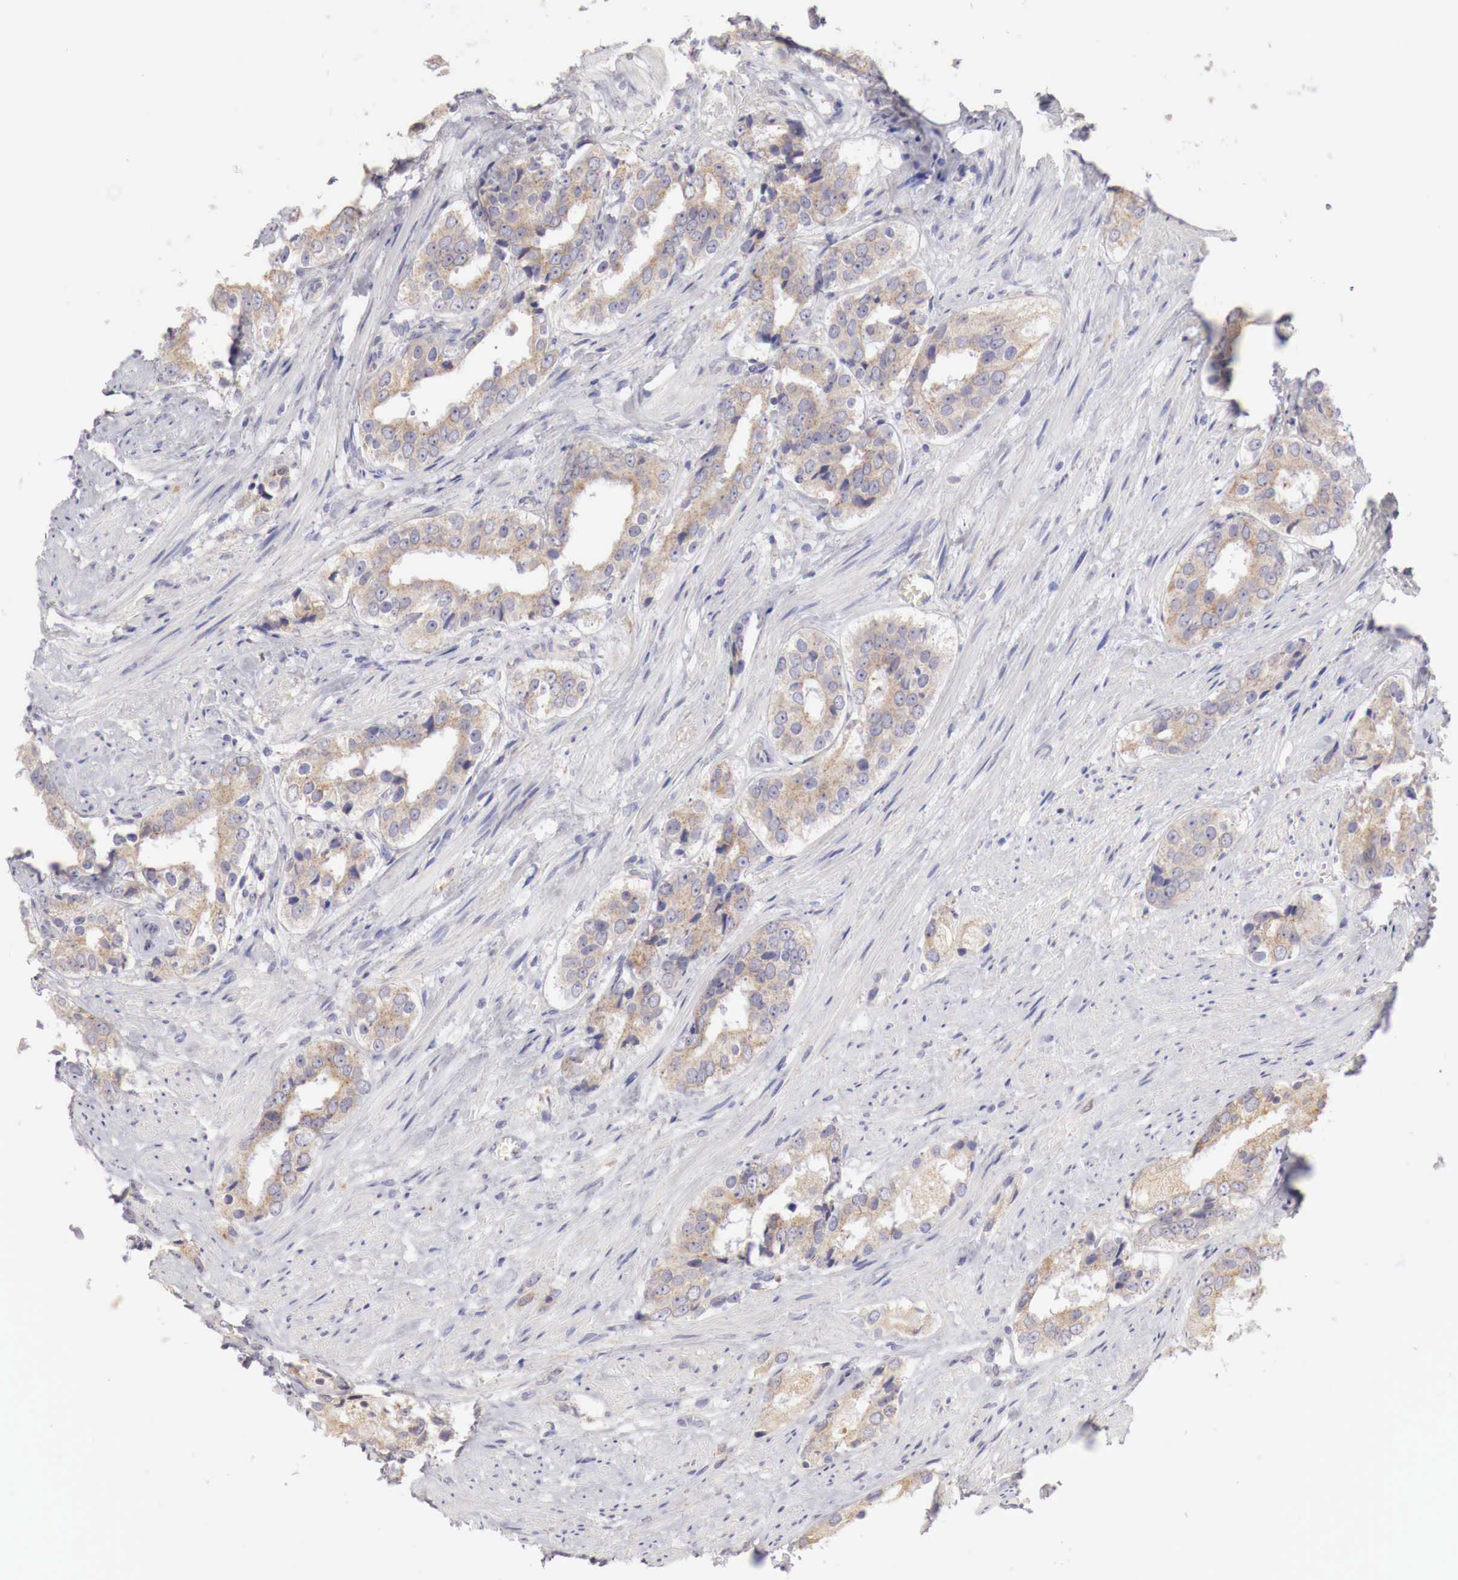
{"staining": {"intensity": "weak", "quantity": "25%-75%", "location": "cytoplasmic/membranous"}, "tissue": "prostate cancer", "cell_type": "Tumor cells", "image_type": "cancer", "snomed": [{"axis": "morphology", "description": "Adenocarcinoma, Medium grade"}, {"axis": "topography", "description": "Prostate"}], "caption": "IHC photomicrograph of medium-grade adenocarcinoma (prostate) stained for a protein (brown), which reveals low levels of weak cytoplasmic/membranous positivity in about 25%-75% of tumor cells.", "gene": "NSDHL", "patient": {"sex": "male", "age": 73}}